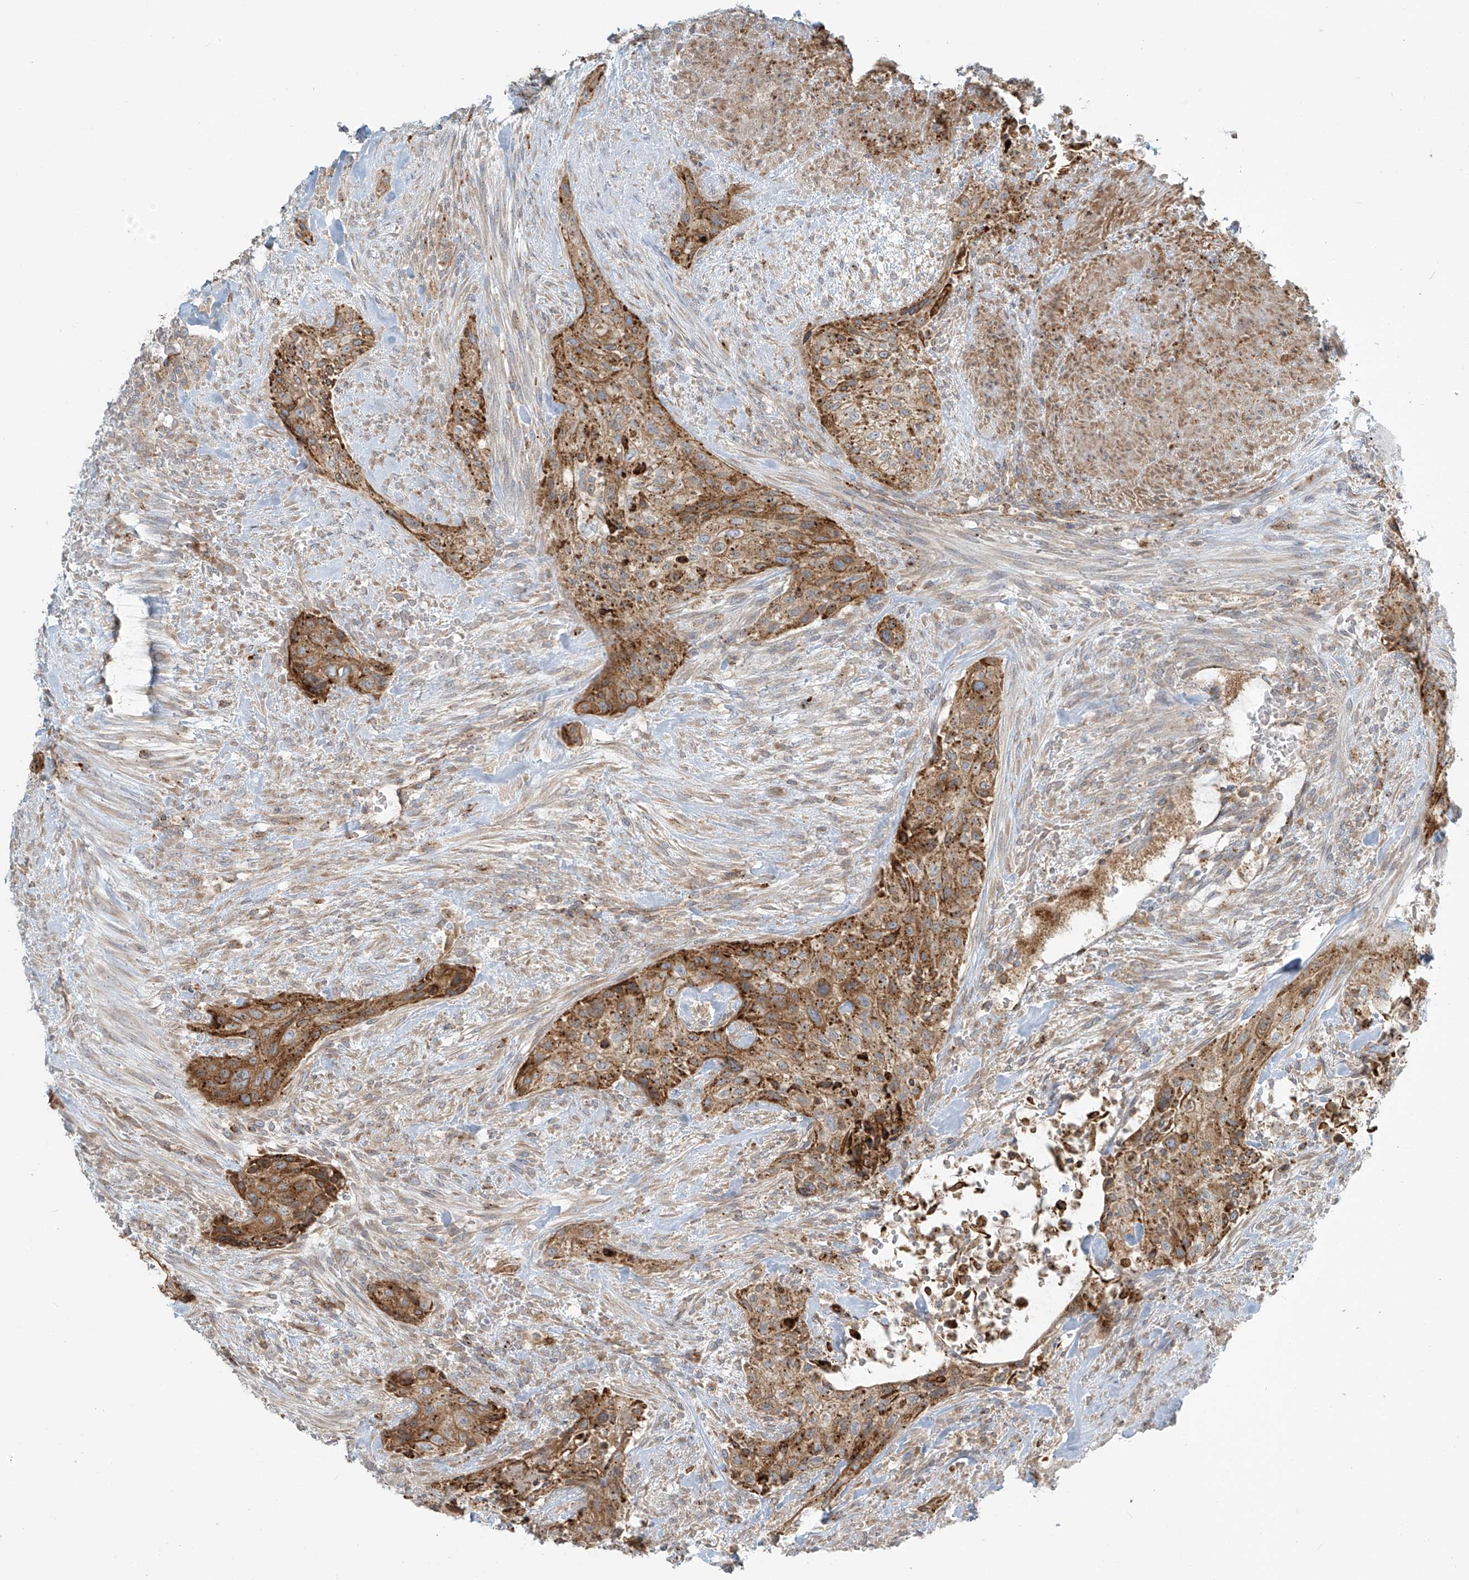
{"staining": {"intensity": "moderate", "quantity": ">75%", "location": "cytoplasmic/membranous"}, "tissue": "urothelial cancer", "cell_type": "Tumor cells", "image_type": "cancer", "snomed": [{"axis": "morphology", "description": "Urothelial carcinoma, High grade"}, {"axis": "topography", "description": "Urinary bladder"}], "caption": "The histopathology image exhibits a brown stain indicating the presence of a protein in the cytoplasmic/membranous of tumor cells in urothelial cancer.", "gene": "LZTS3", "patient": {"sex": "male", "age": 35}}